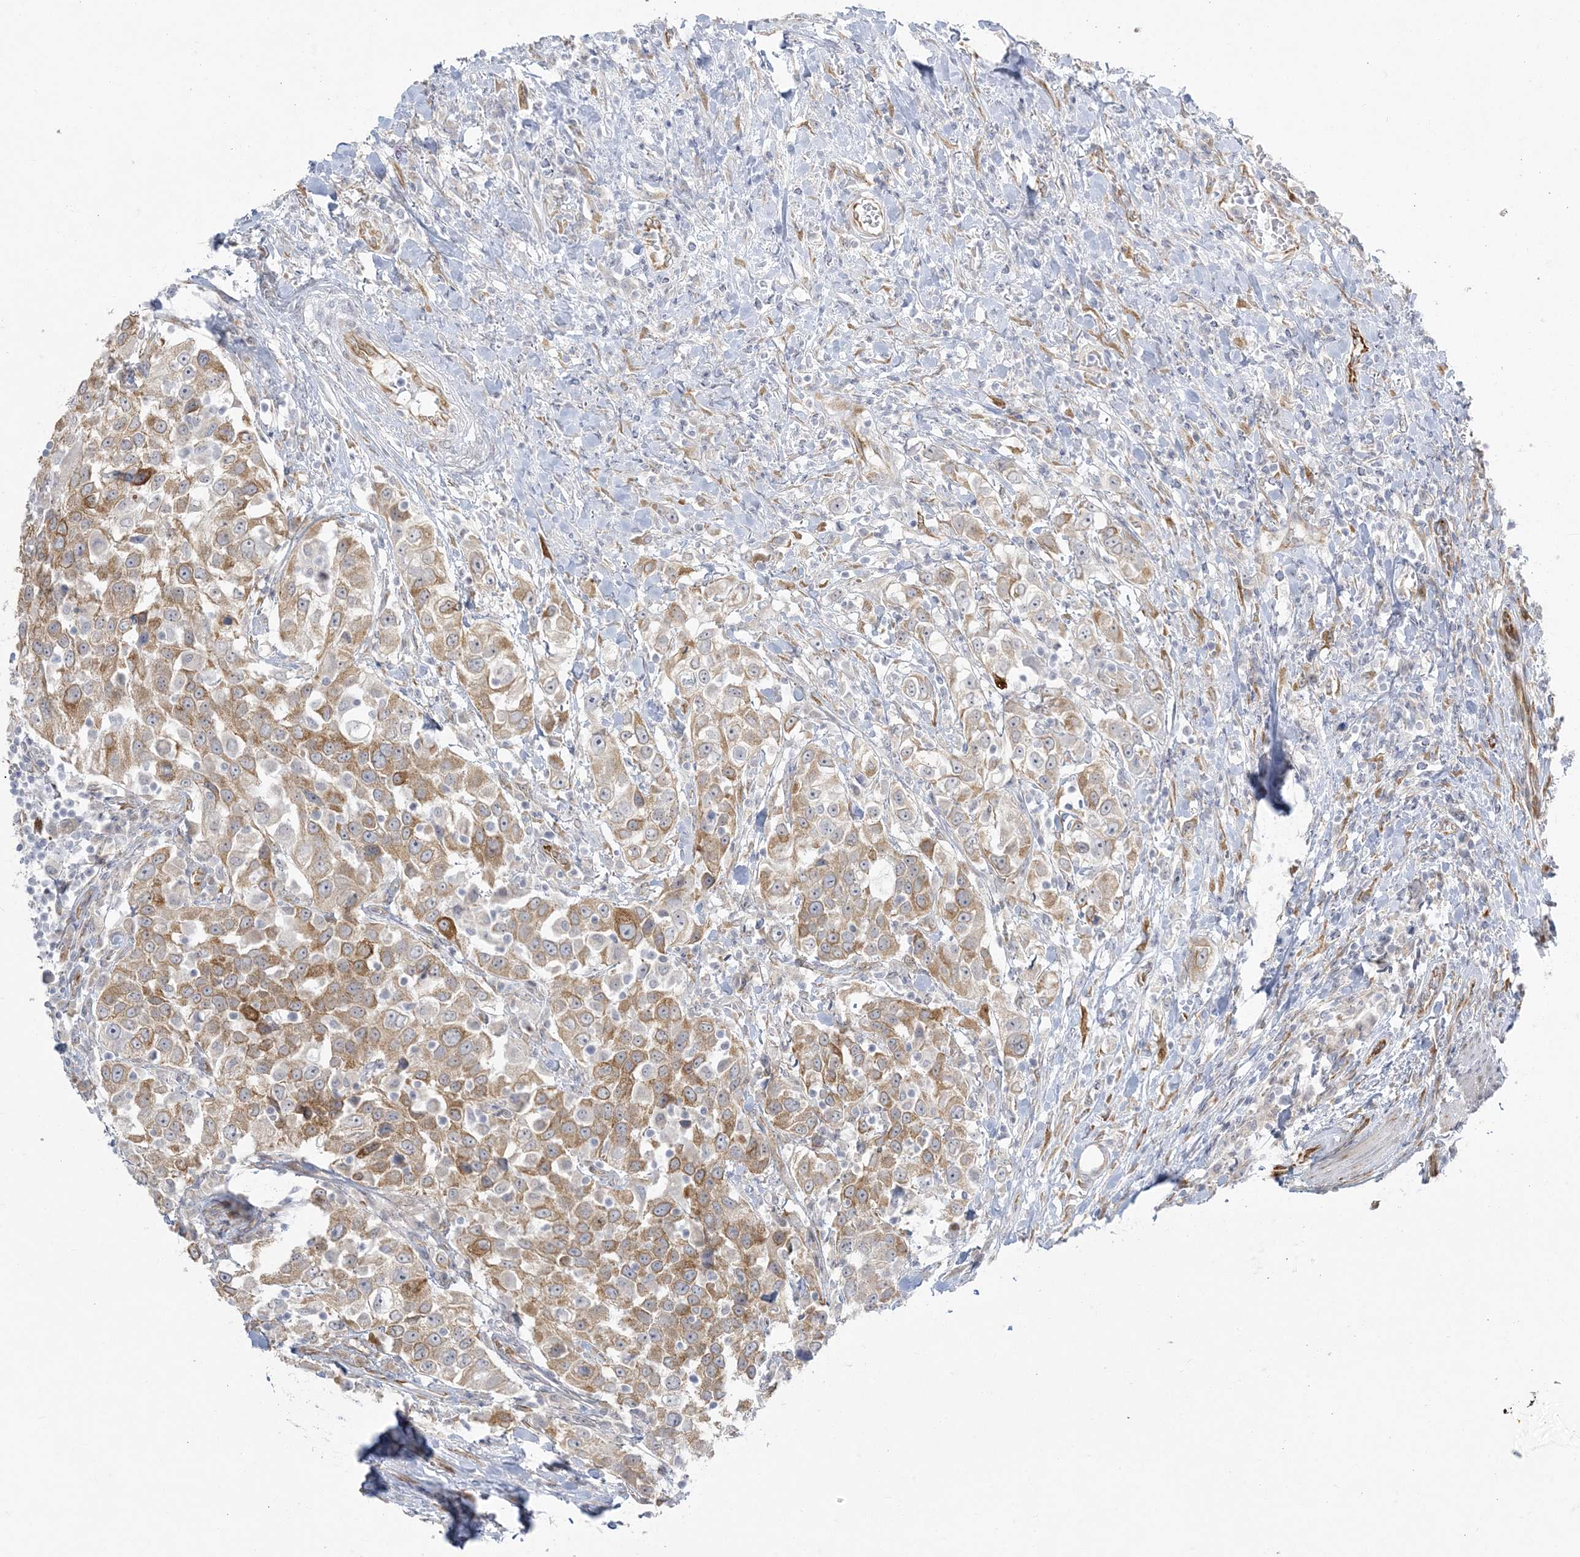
{"staining": {"intensity": "moderate", "quantity": ">75%", "location": "cytoplasmic/membranous"}, "tissue": "urothelial cancer", "cell_type": "Tumor cells", "image_type": "cancer", "snomed": [{"axis": "morphology", "description": "Urothelial carcinoma, High grade"}, {"axis": "topography", "description": "Urinary bladder"}], "caption": "Immunohistochemistry image of human urothelial cancer stained for a protein (brown), which demonstrates medium levels of moderate cytoplasmic/membranous staining in about >75% of tumor cells.", "gene": "ZC3H6", "patient": {"sex": "female", "age": 80}}